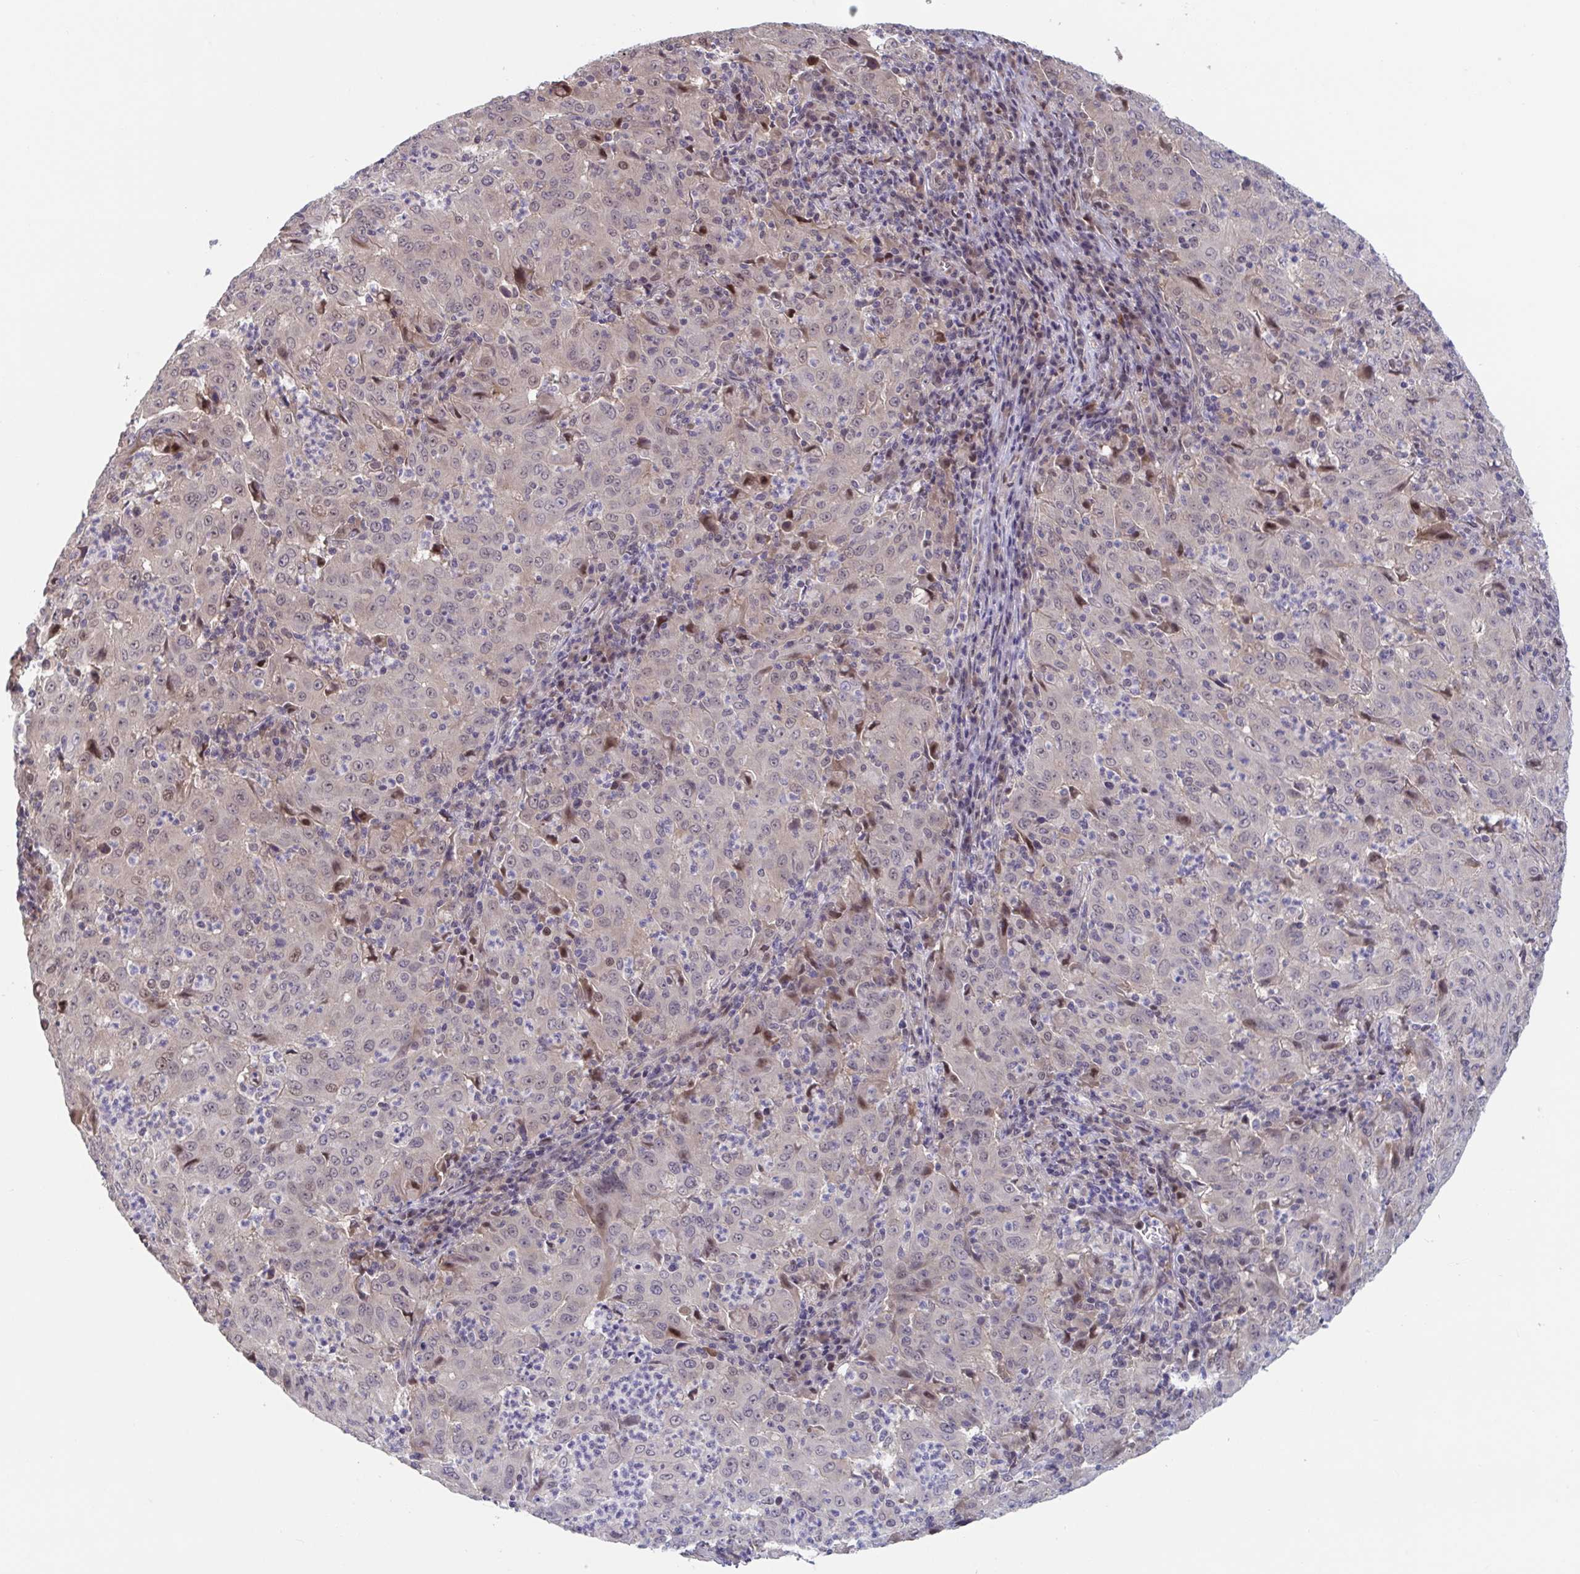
{"staining": {"intensity": "moderate", "quantity": "<25%", "location": "nuclear"}, "tissue": "pancreatic cancer", "cell_type": "Tumor cells", "image_type": "cancer", "snomed": [{"axis": "morphology", "description": "Adenocarcinoma, NOS"}, {"axis": "topography", "description": "Pancreas"}], "caption": "IHC (DAB (3,3'-diaminobenzidine)) staining of adenocarcinoma (pancreatic) displays moderate nuclear protein staining in approximately <25% of tumor cells.", "gene": "RIOK1", "patient": {"sex": "male", "age": 63}}